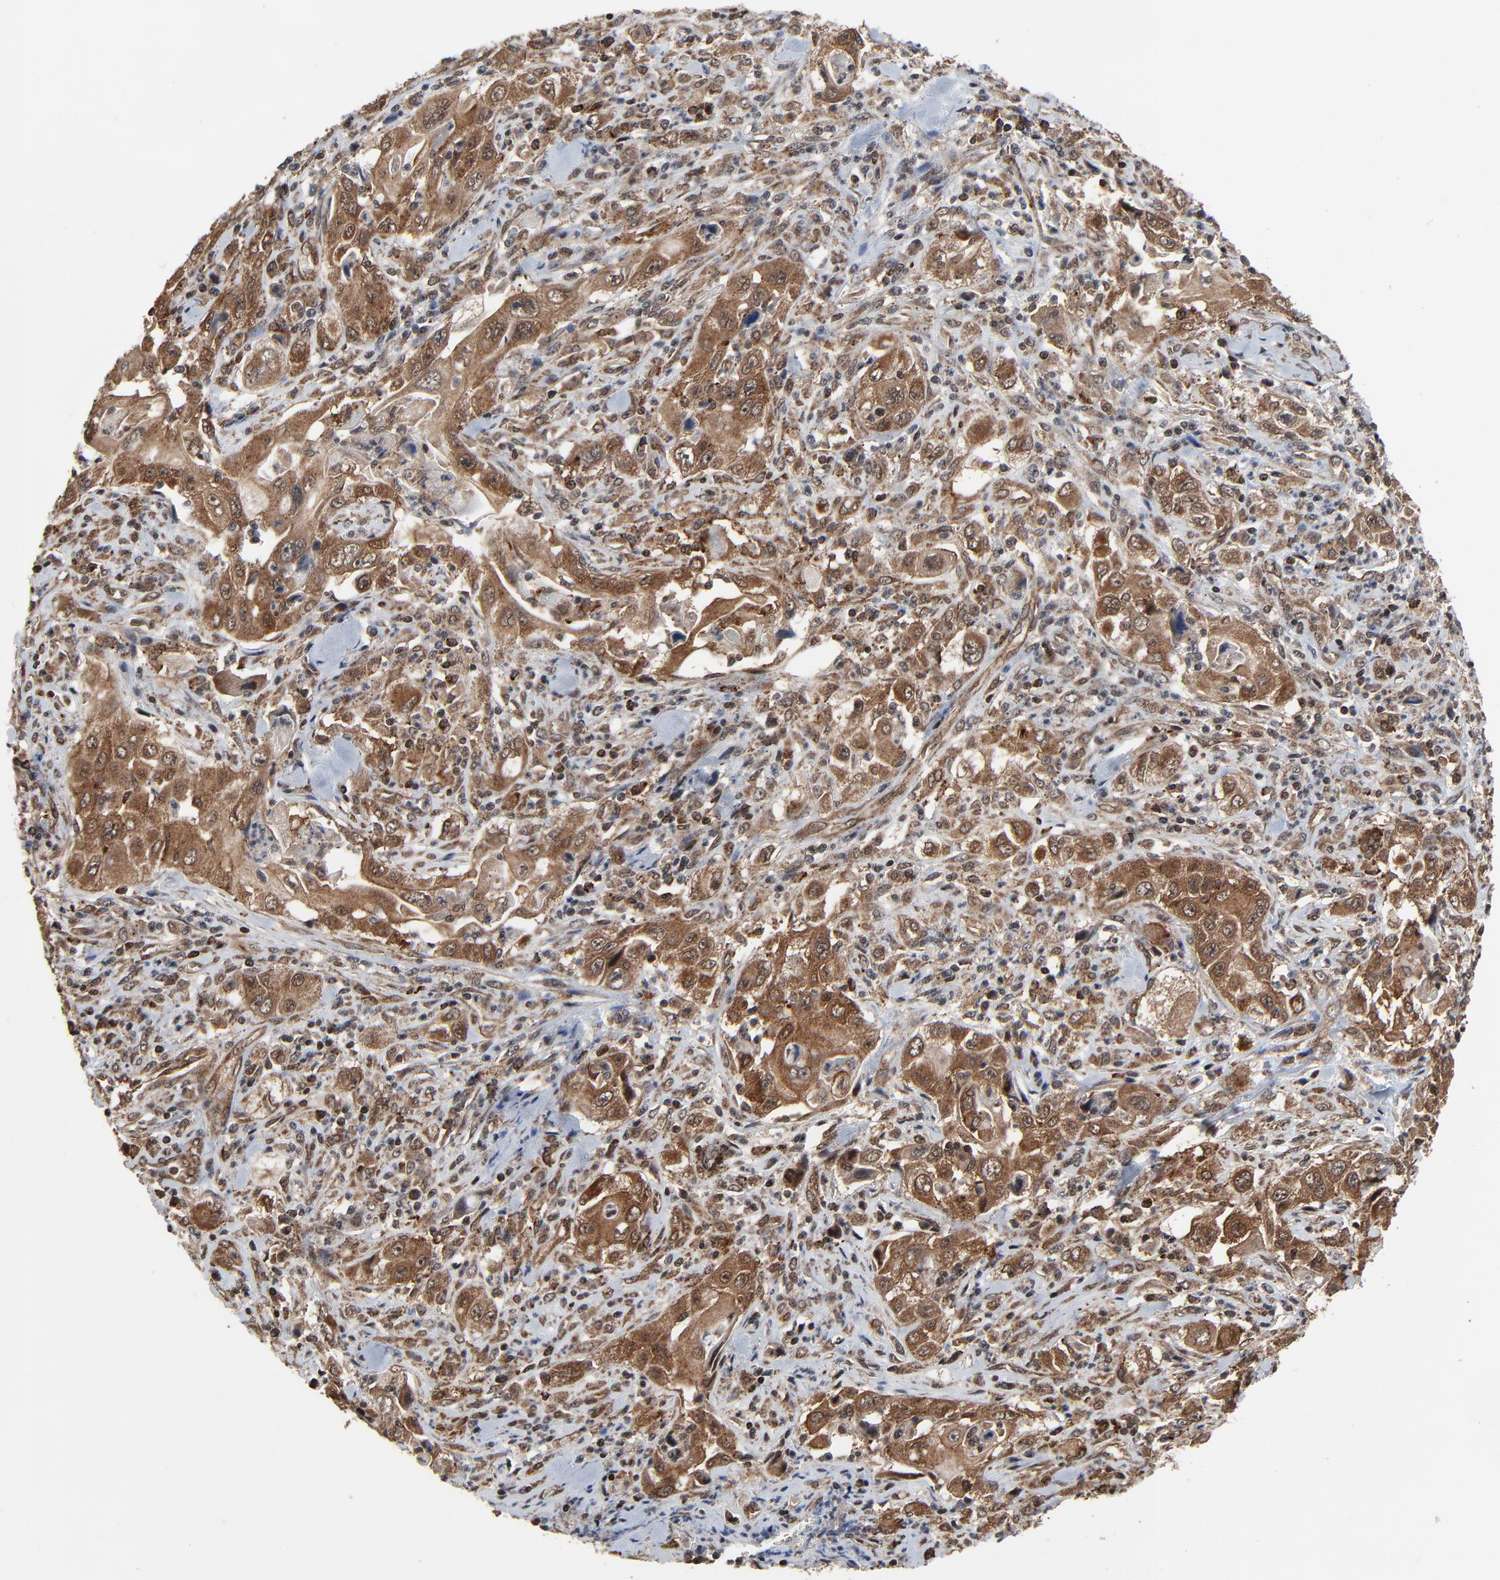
{"staining": {"intensity": "moderate", "quantity": ">75%", "location": "cytoplasmic/membranous,nuclear"}, "tissue": "pancreatic cancer", "cell_type": "Tumor cells", "image_type": "cancer", "snomed": [{"axis": "morphology", "description": "Adenocarcinoma, NOS"}, {"axis": "topography", "description": "Pancreas"}], "caption": "About >75% of tumor cells in human adenocarcinoma (pancreatic) display moderate cytoplasmic/membranous and nuclear protein positivity as visualized by brown immunohistochemical staining.", "gene": "RHOJ", "patient": {"sex": "male", "age": 70}}